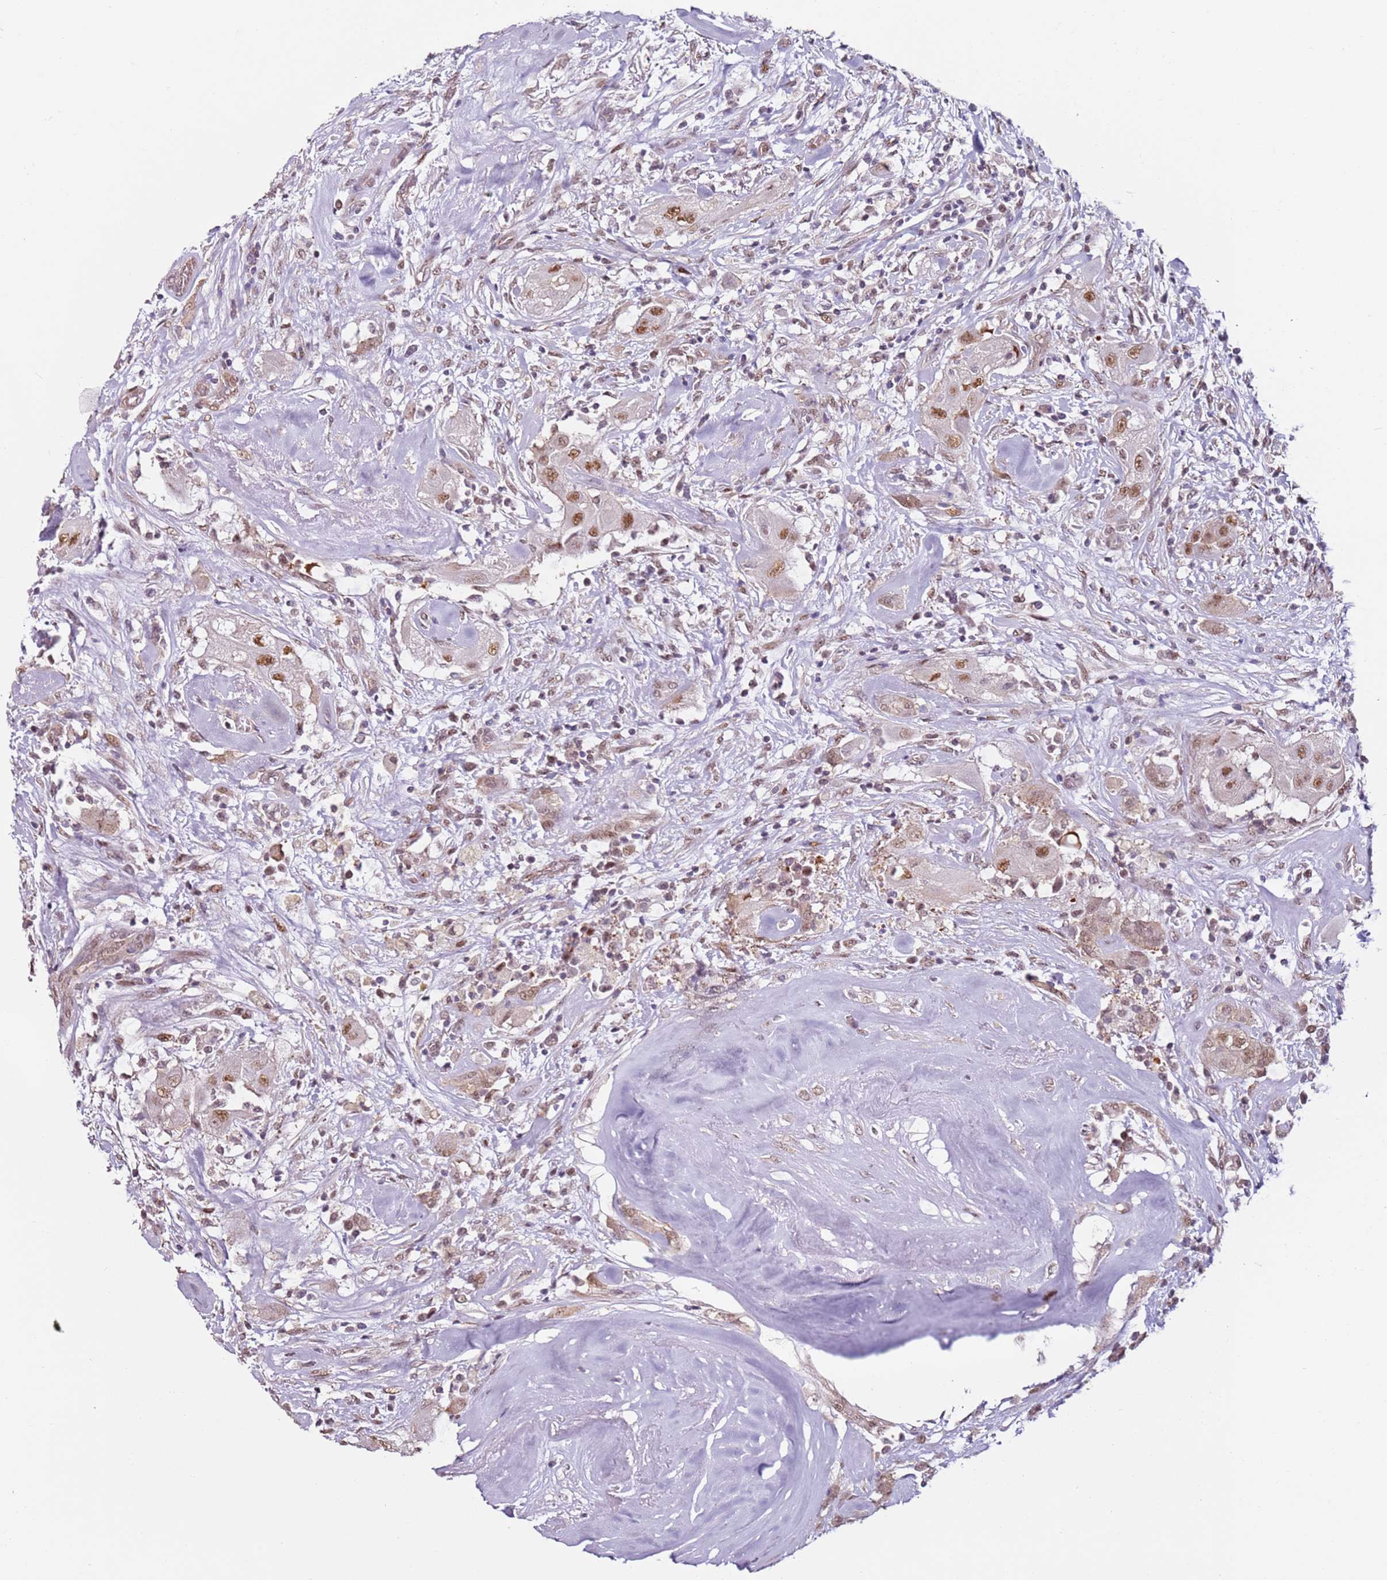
{"staining": {"intensity": "moderate", "quantity": ">75%", "location": "nuclear"}, "tissue": "thyroid cancer", "cell_type": "Tumor cells", "image_type": "cancer", "snomed": [{"axis": "morphology", "description": "Papillary adenocarcinoma, NOS"}, {"axis": "topography", "description": "Thyroid gland"}], "caption": "This is a histology image of IHC staining of thyroid cancer (papillary adenocarcinoma), which shows moderate expression in the nuclear of tumor cells.", "gene": "PSMD4", "patient": {"sex": "female", "age": 59}}